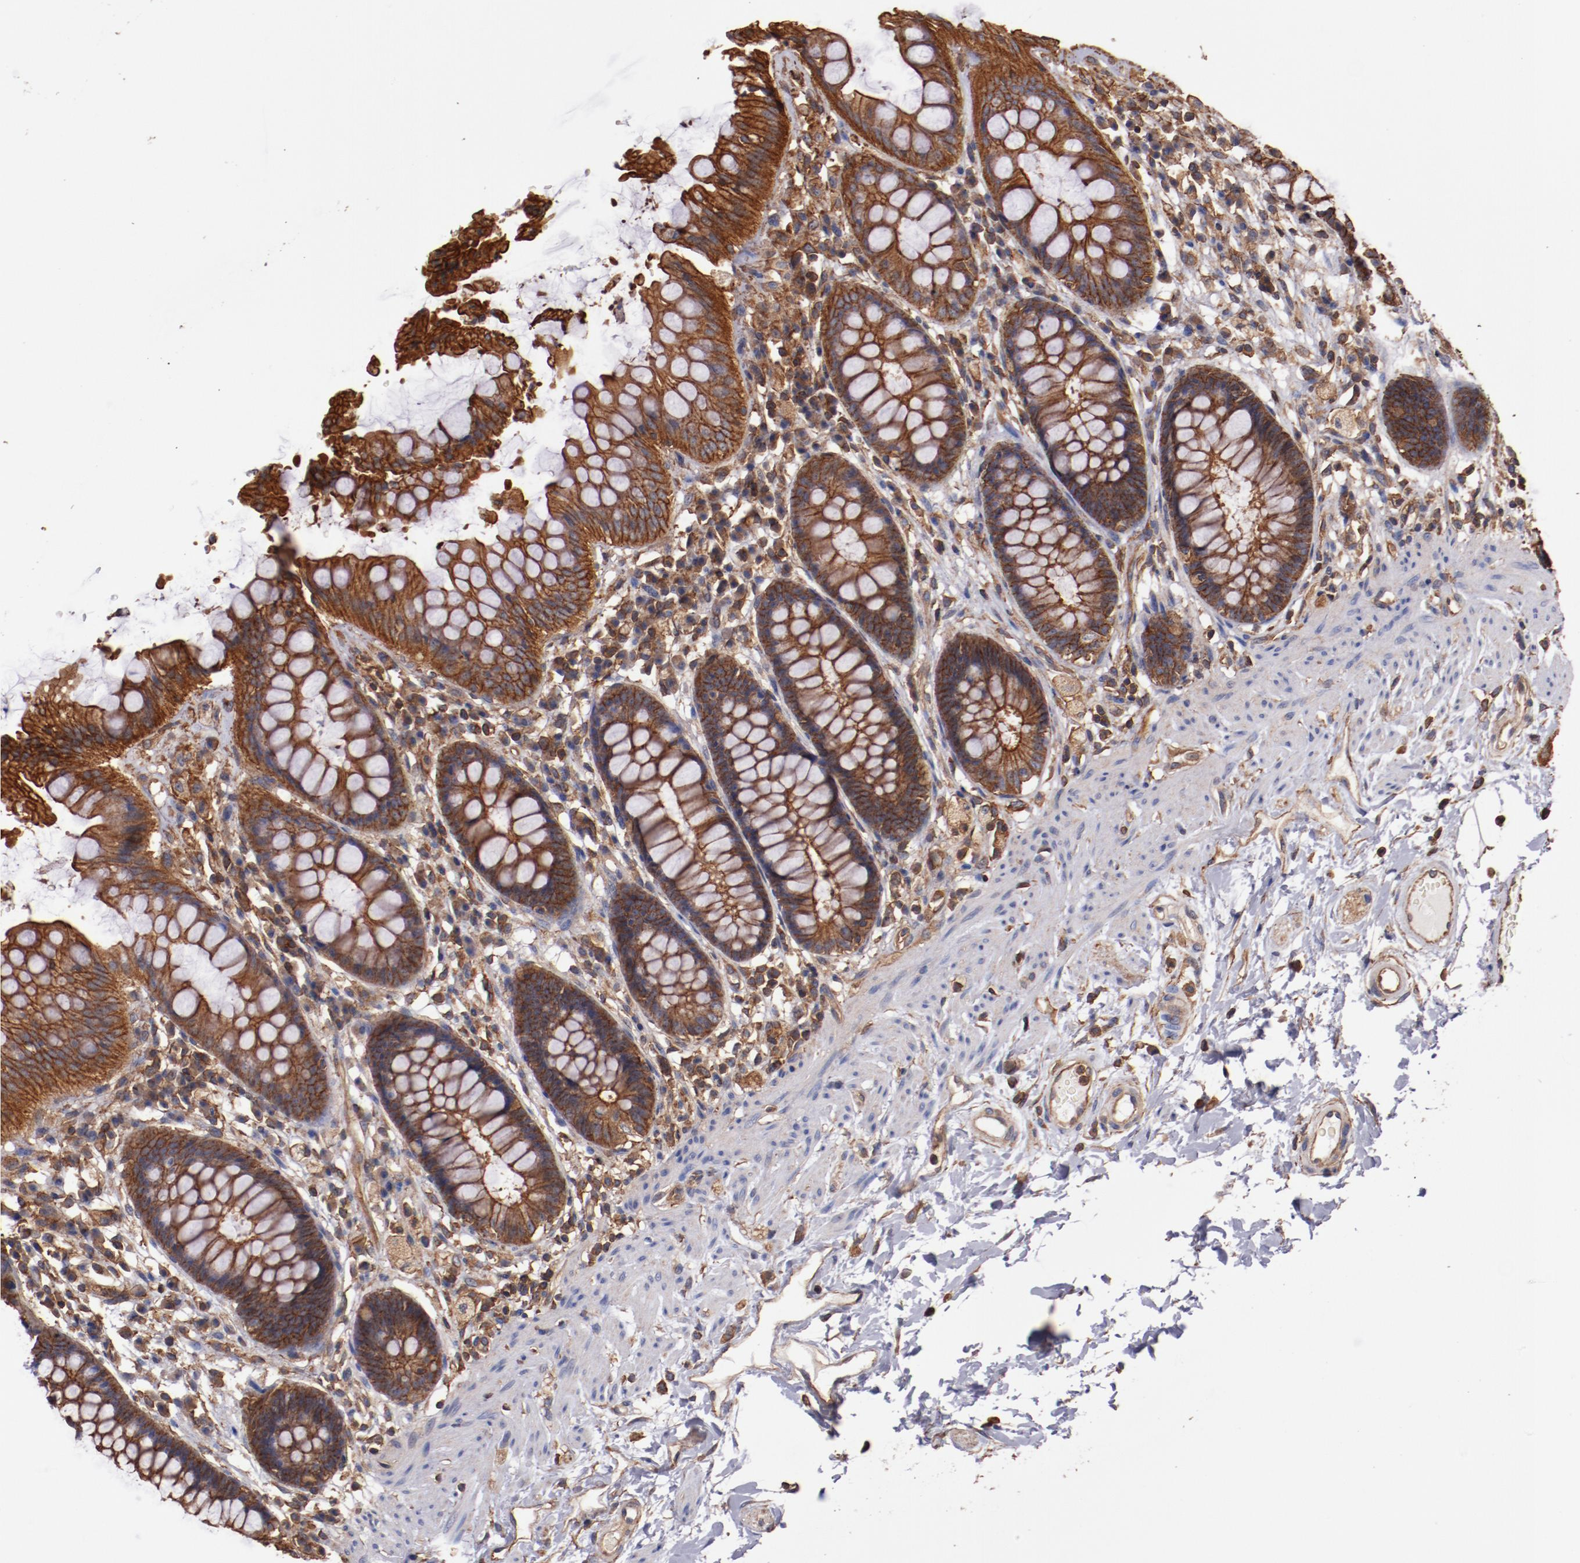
{"staining": {"intensity": "strong", "quantity": ">75%", "location": "cytoplasmic/membranous"}, "tissue": "rectum", "cell_type": "Glandular cells", "image_type": "normal", "snomed": [{"axis": "morphology", "description": "Normal tissue, NOS"}, {"axis": "topography", "description": "Rectum"}], "caption": "A high amount of strong cytoplasmic/membranous staining is seen in about >75% of glandular cells in unremarkable rectum.", "gene": "TMOD3", "patient": {"sex": "female", "age": 46}}